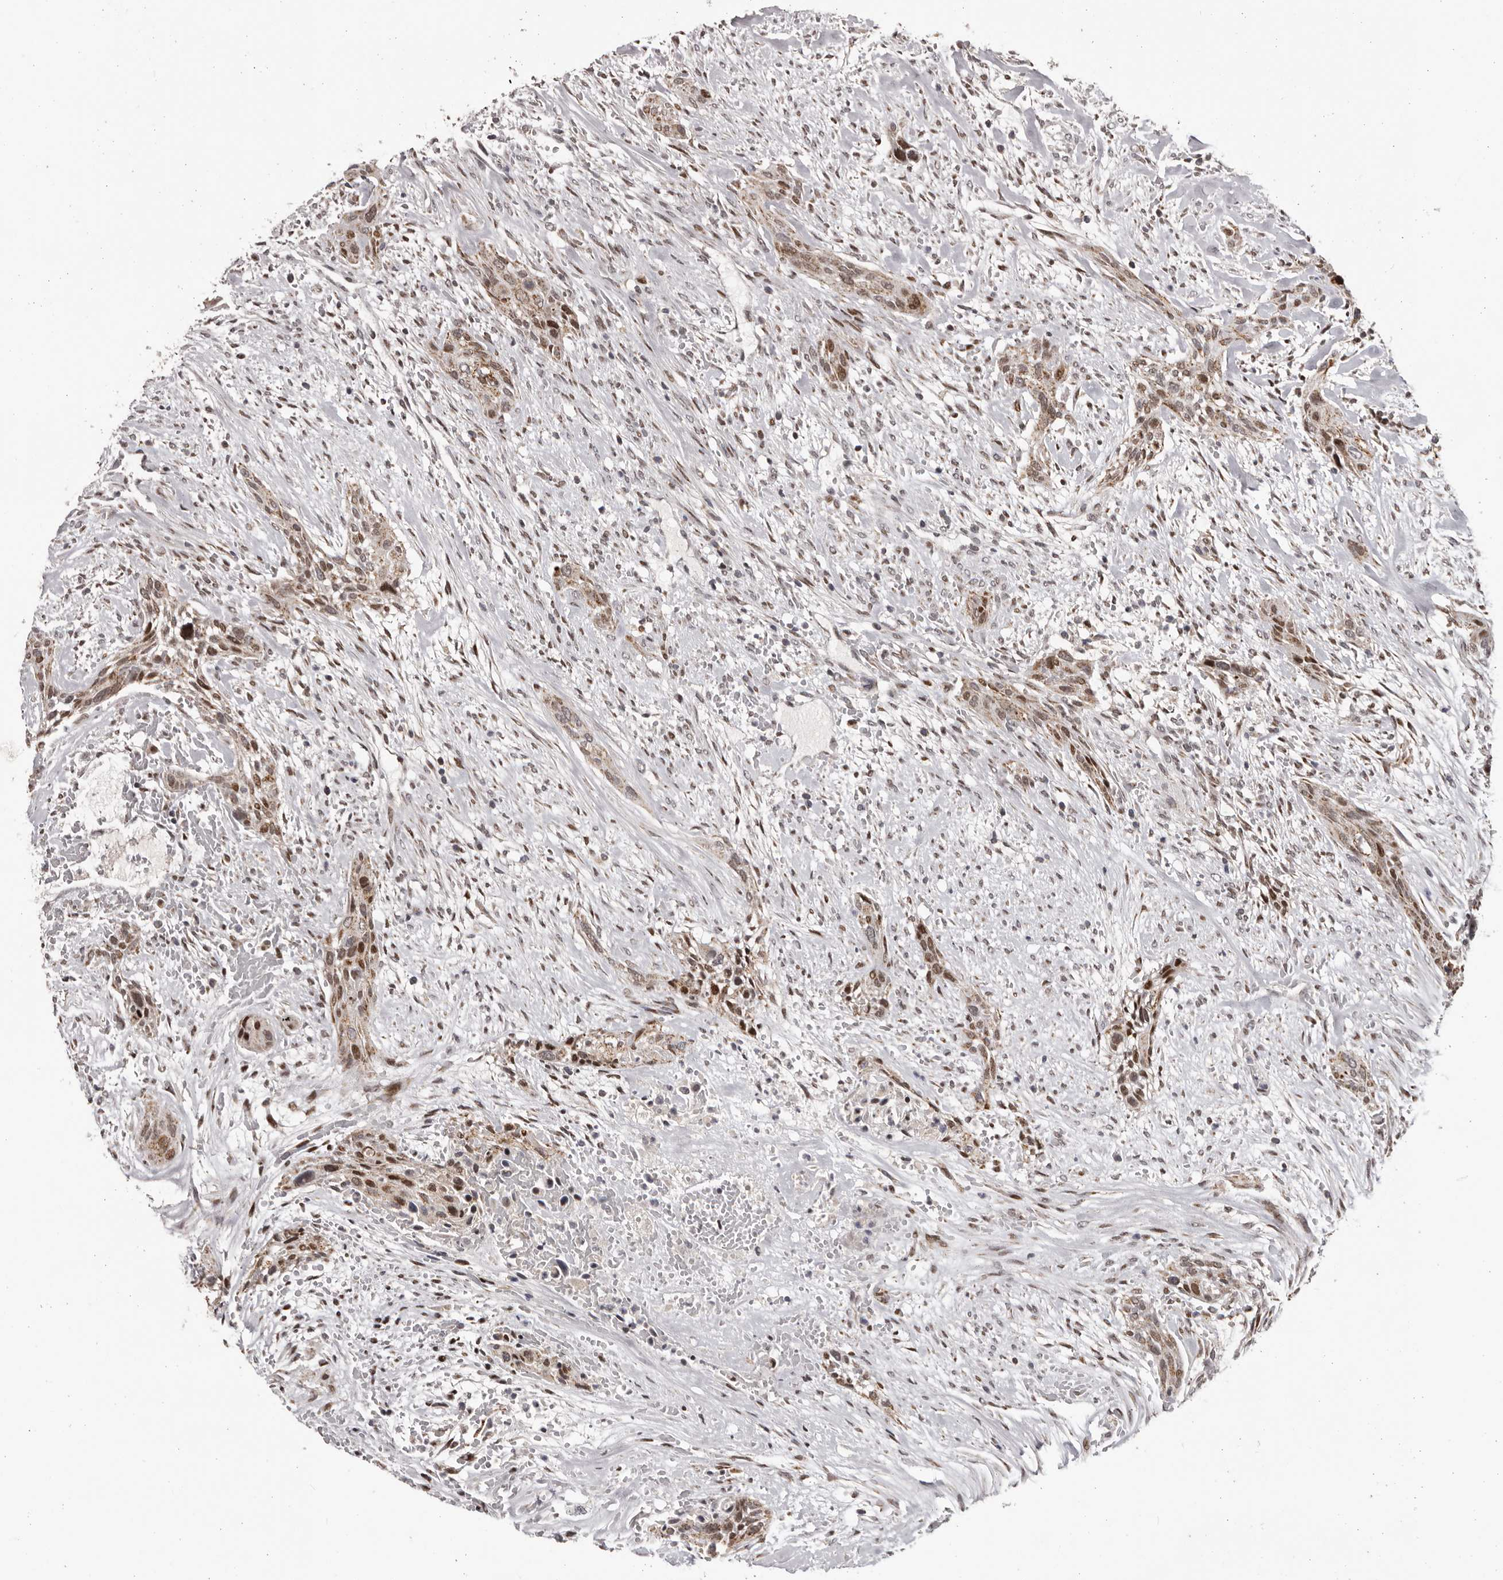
{"staining": {"intensity": "moderate", "quantity": ">75%", "location": "cytoplasmic/membranous,nuclear"}, "tissue": "urothelial cancer", "cell_type": "Tumor cells", "image_type": "cancer", "snomed": [{"axis": "morphology", "description": "Urothelial carcinoma, High grade"}, {"axis": "topography", "description": "Urinary bladder"}], "caption": "Protein analysis of urothelial cancer tissue displays moderate cytoplasmic/membranous and nuclear staining in about >75% of tumor cells.", "gene": "C17orf99", "patient": {"sex": "male", "age": 35}}